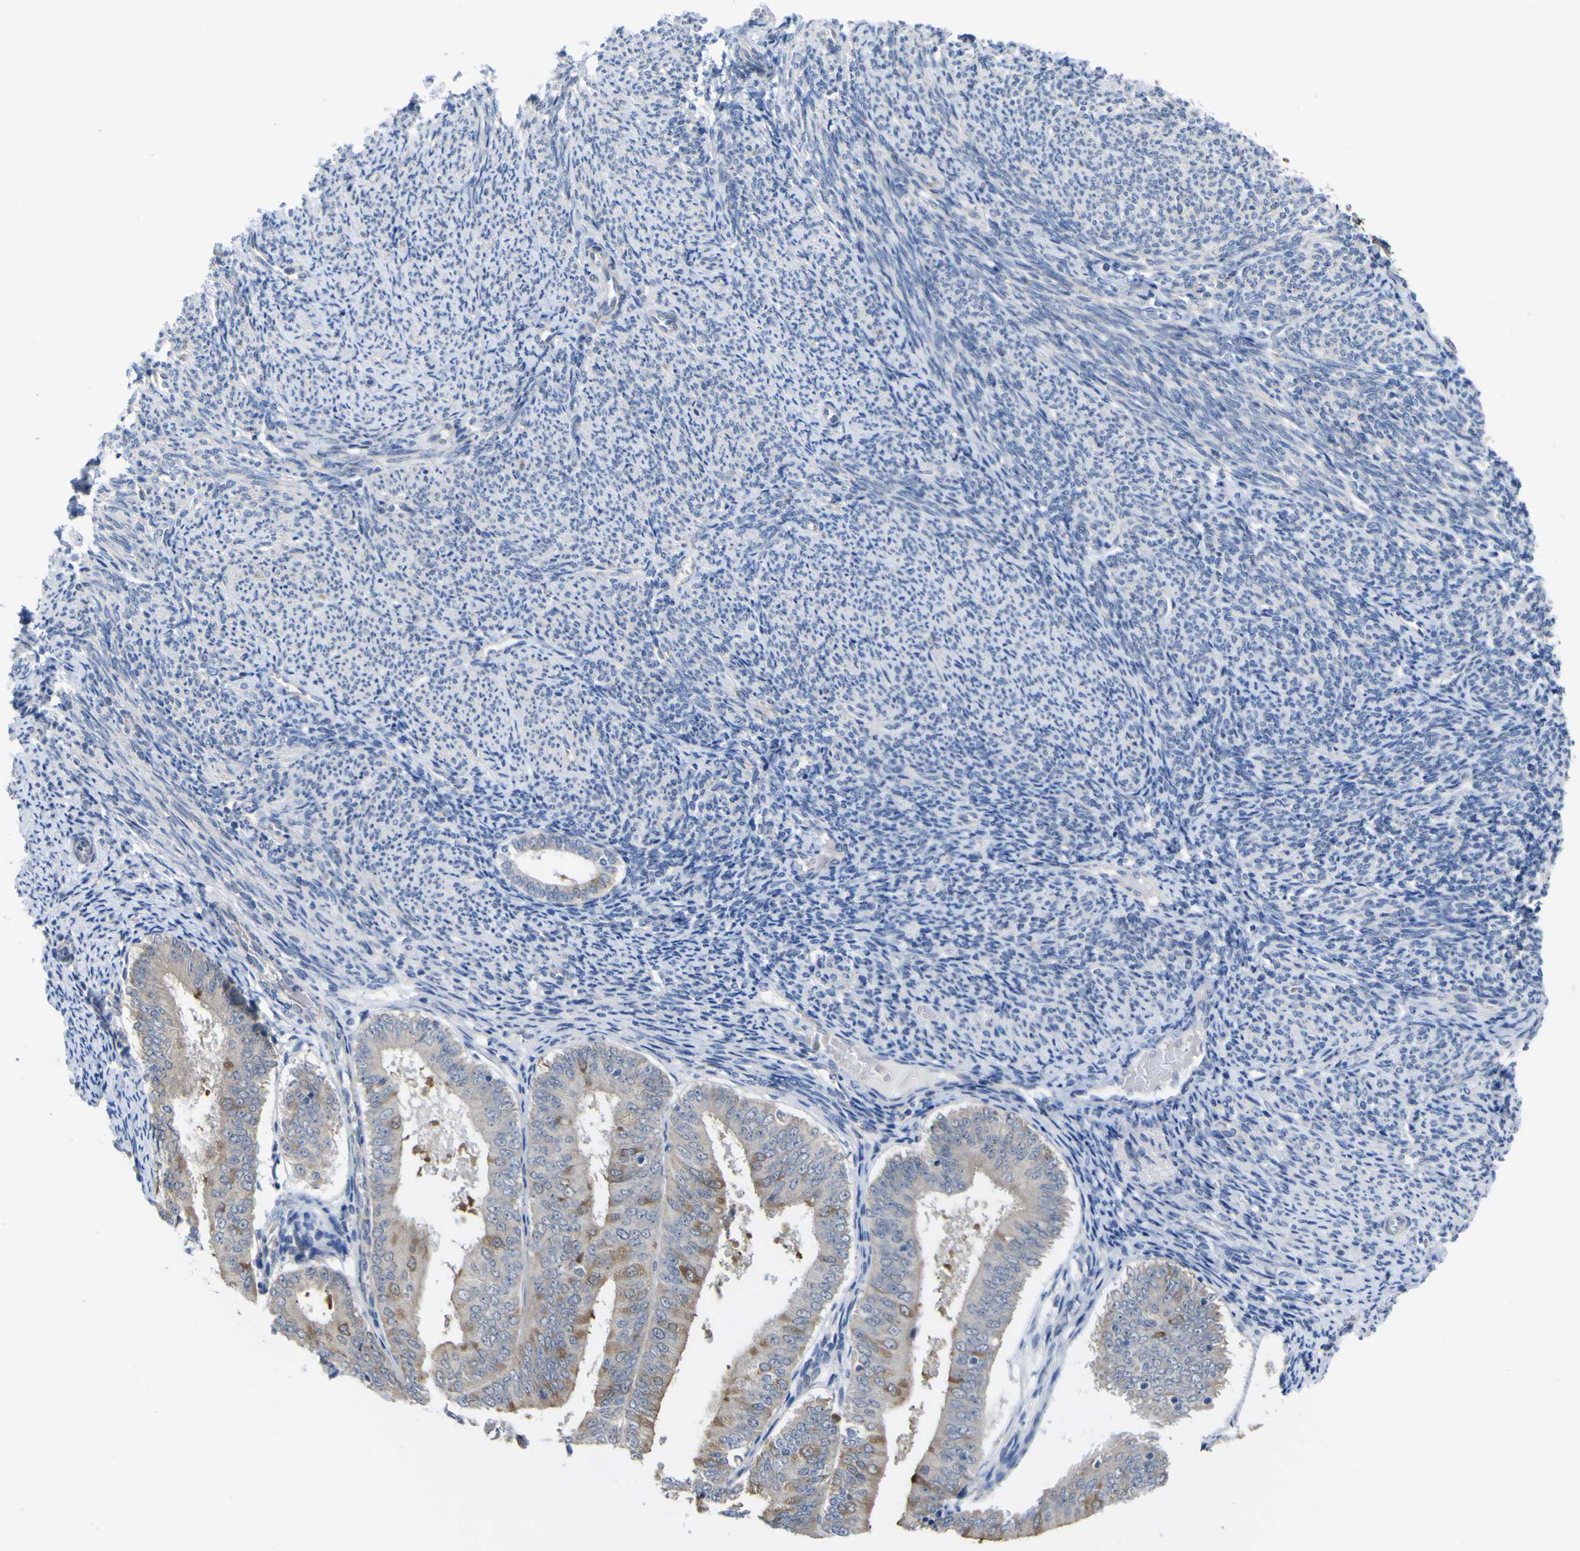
{"staining": {"intensity": "moderate", "quantity": "<25%", "location": "cytoplasmic/membranous"}, "tissue": "endometrial cancer", "cell_type": "Tumor cells", "image_type": "cancer", "snomed": [{"axis": "morphology", "description": "Adenocarcinoma, NOS"}, {"axis": "topography", "description": "Endometrium"}], "caption": "Tumor cells exhibit low levels of moderate cytoplasmic/membranous staining in approximately <25% of cells in adenocarcinoma (endometrial).", "gene": "TNFRSF11A", "patient": {"sex": "female", "age": 63}}